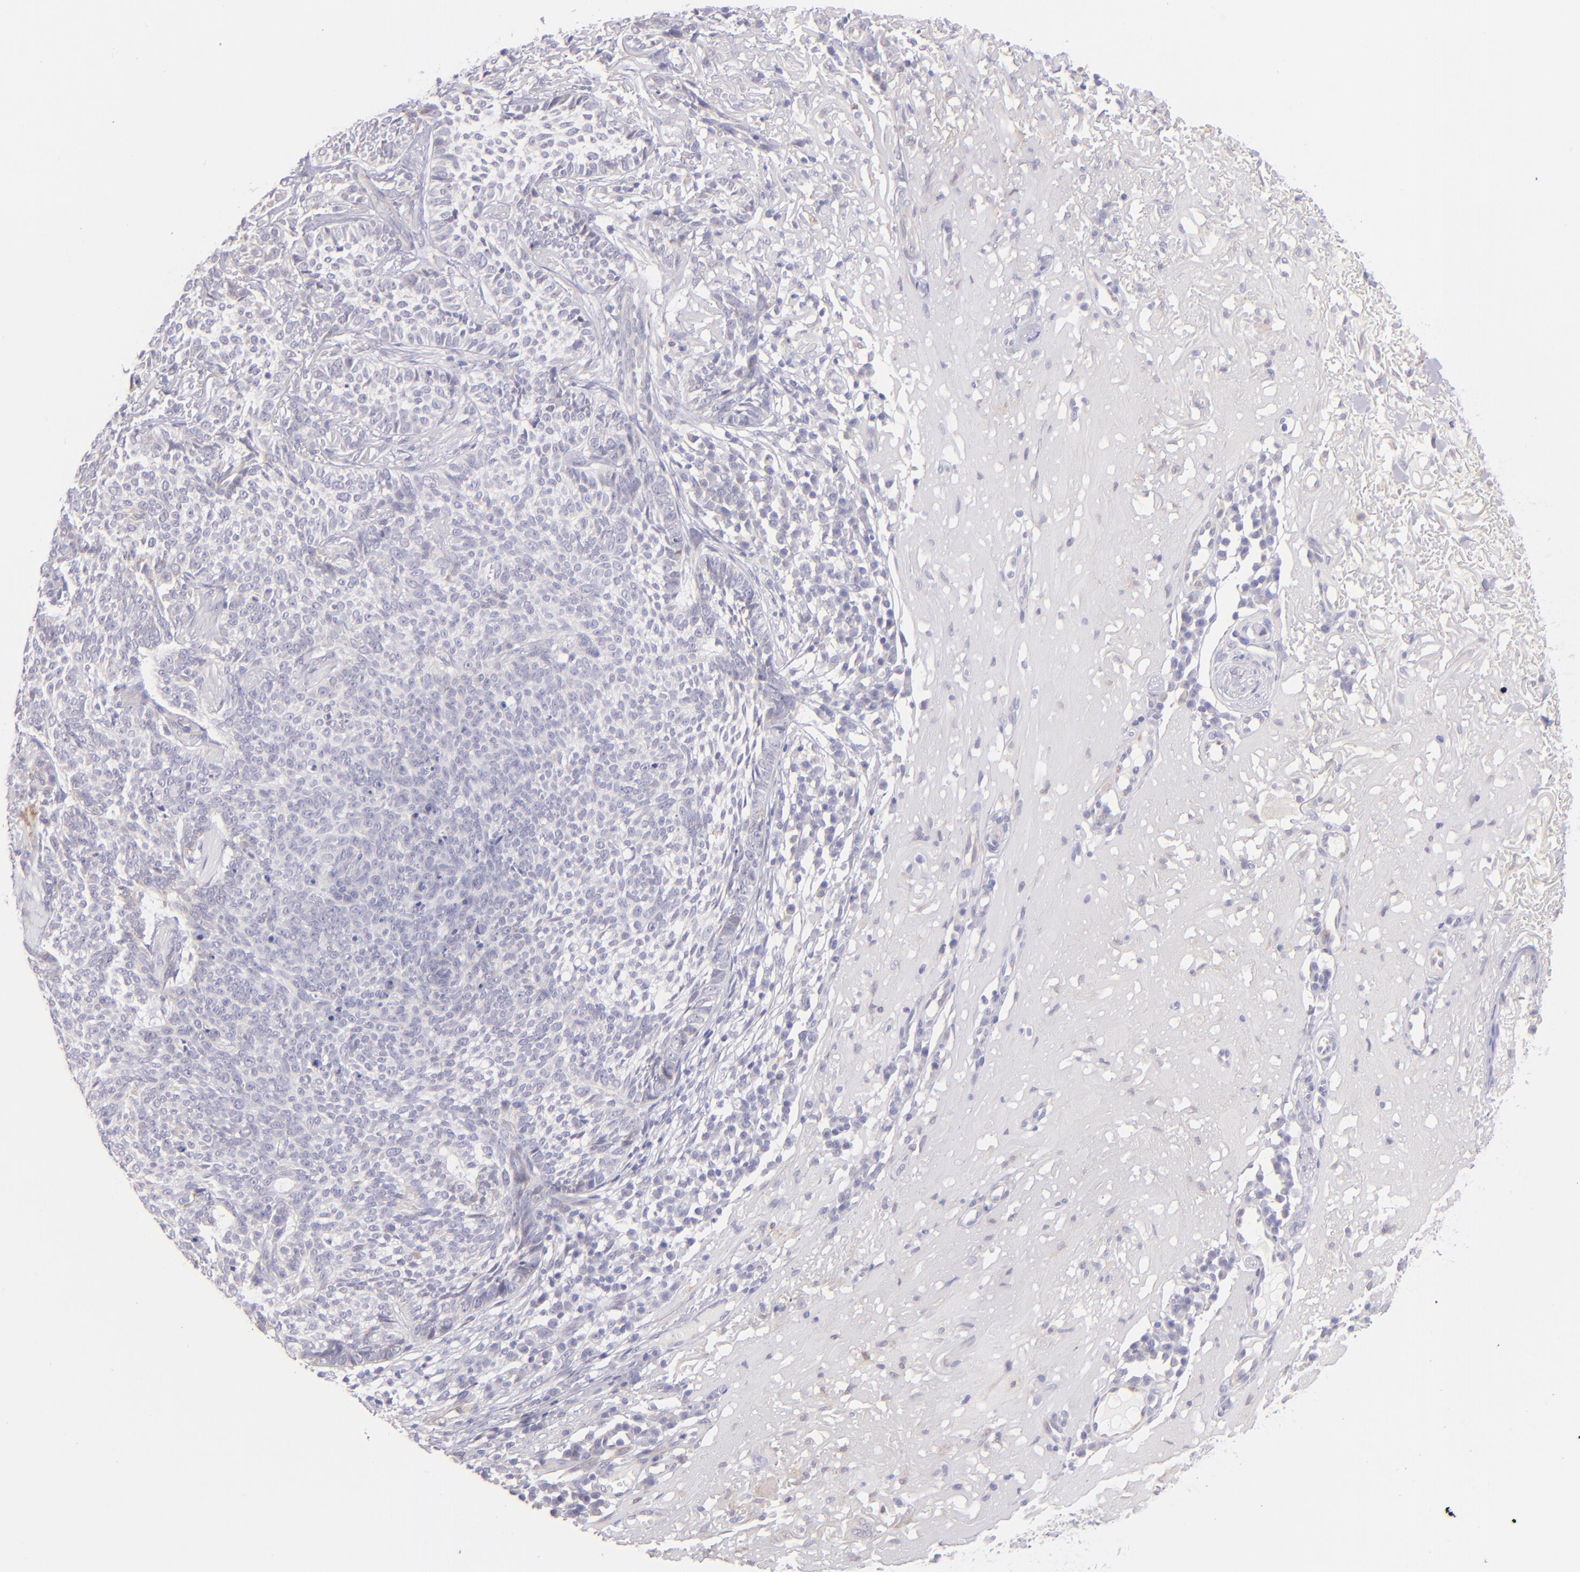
{"staining": {"intensity": "weak", "quantity": "<25%", "location": "cytoplasmic/membranous"}, "tissue": "skin cancer", "cell_type": "Tumor cells", "image_type": "cancer", "snomed": [{"axis": "morphology", "description": "Basal cell carcinoma"}, {"axis": "topography", "description": "Skin"}], "caption": "The photomicrograph displays no staining of tumor cells in skin cancer (basal cell carcinoma).", "gene": "SH2D4A", "patient": {"sex": "female", "age": 89}}